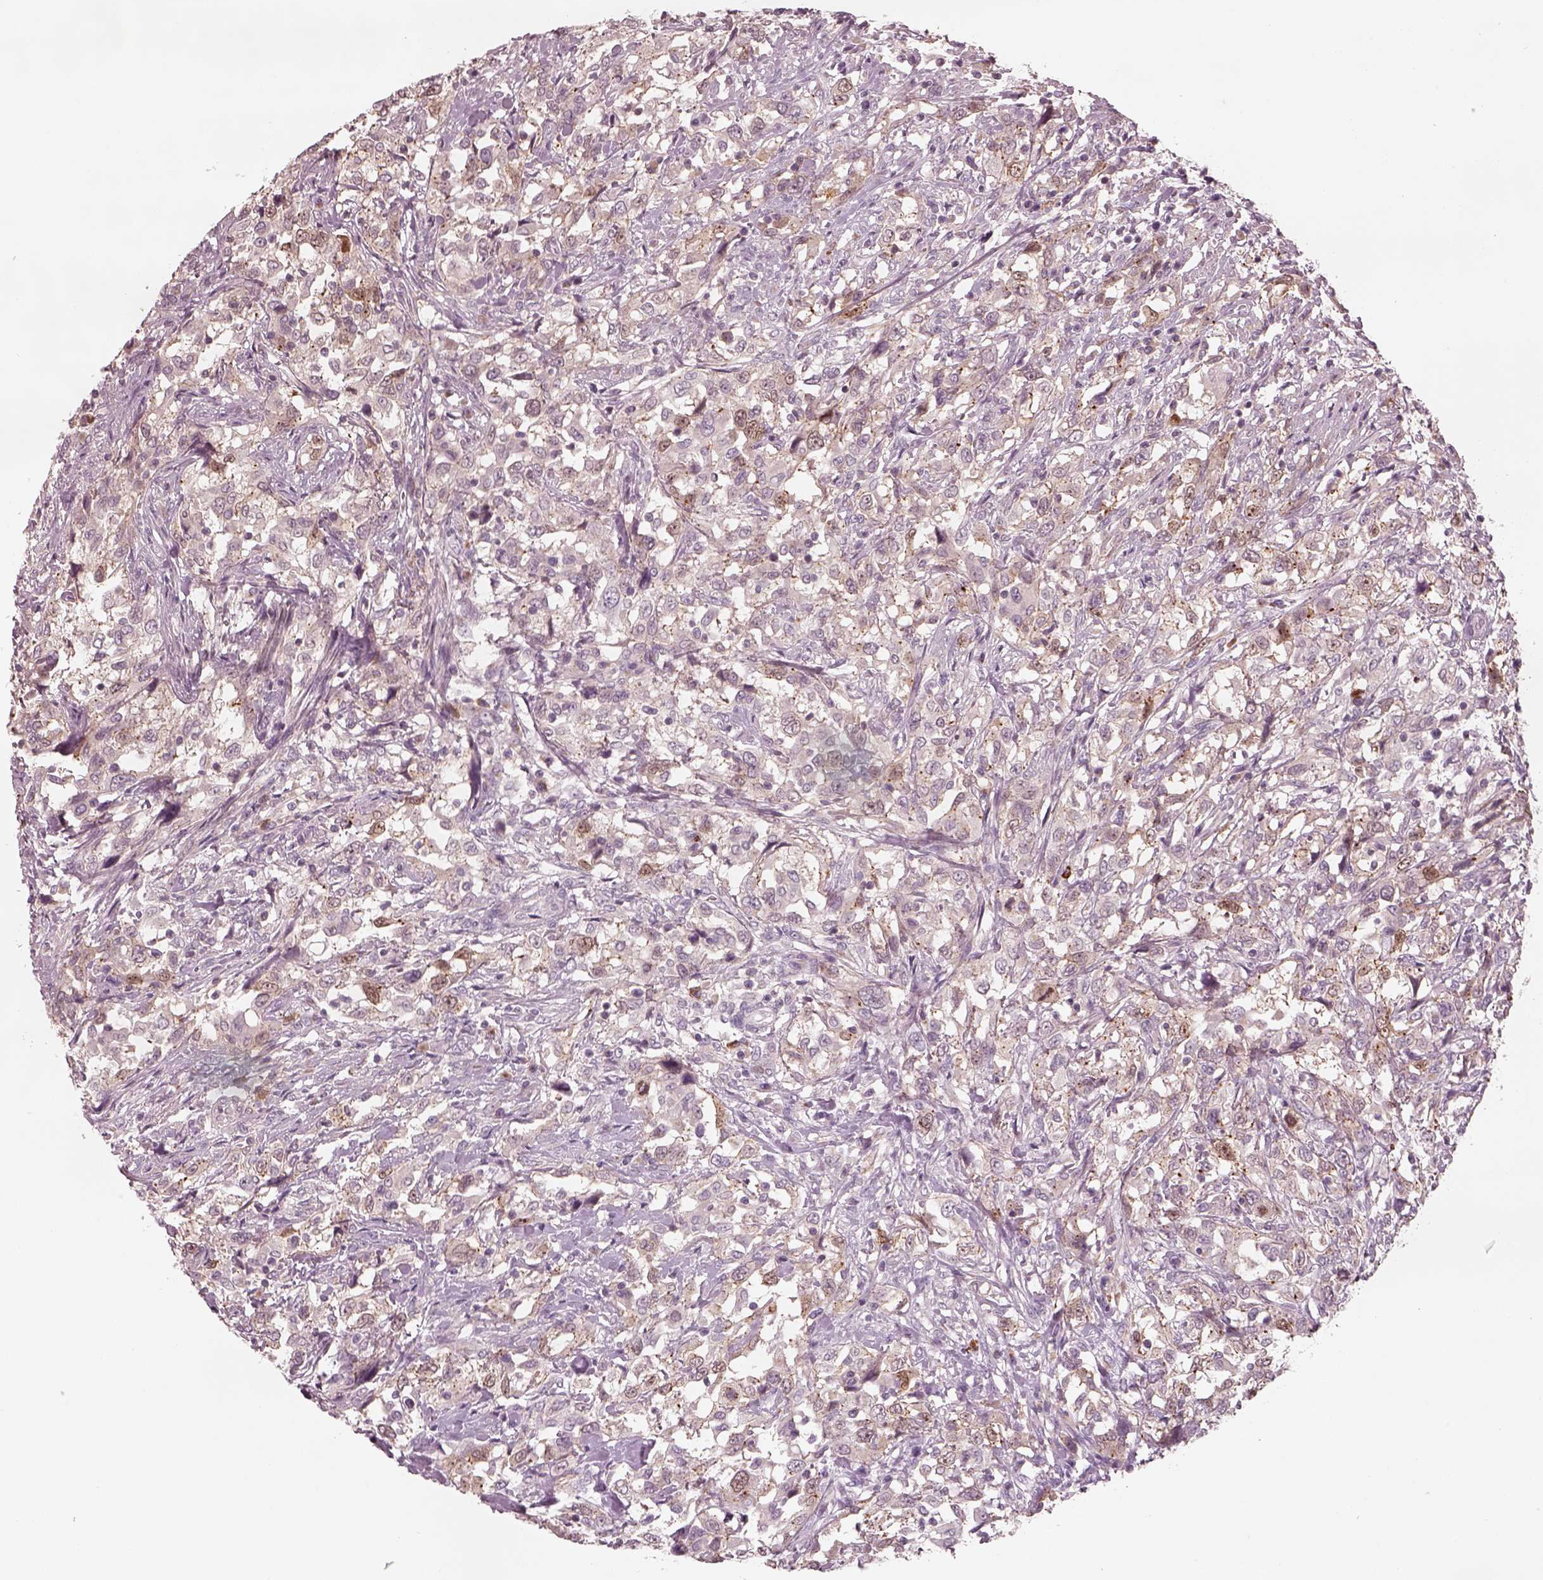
{"staining": {"intensity": "moderate", "quantity": "<25%", "location": "nuclear"}, "tissue": "urothelial cancer", "cell_type": "Tumor cells", "image_type": "cancer", "snomed": [{"axis": "morphology", "description": "Urothelial carcinoma, NOS"}, {"axis": "morphology", "description": "Urothelial carcinoma, High grade"}, {"axis": "topography", "description": "Urinary bladder"}], "caption": "Immunohistochemistry (IHC) photomicrograph of human urothelial carcinoma (high-grade) stained for a protein (brown), which demonstrates low levels of moderate nuclear staining in about <25% of tumor cells.", "gene": "SDCBP2", "patient": {"sex": "female", "age": 64}}